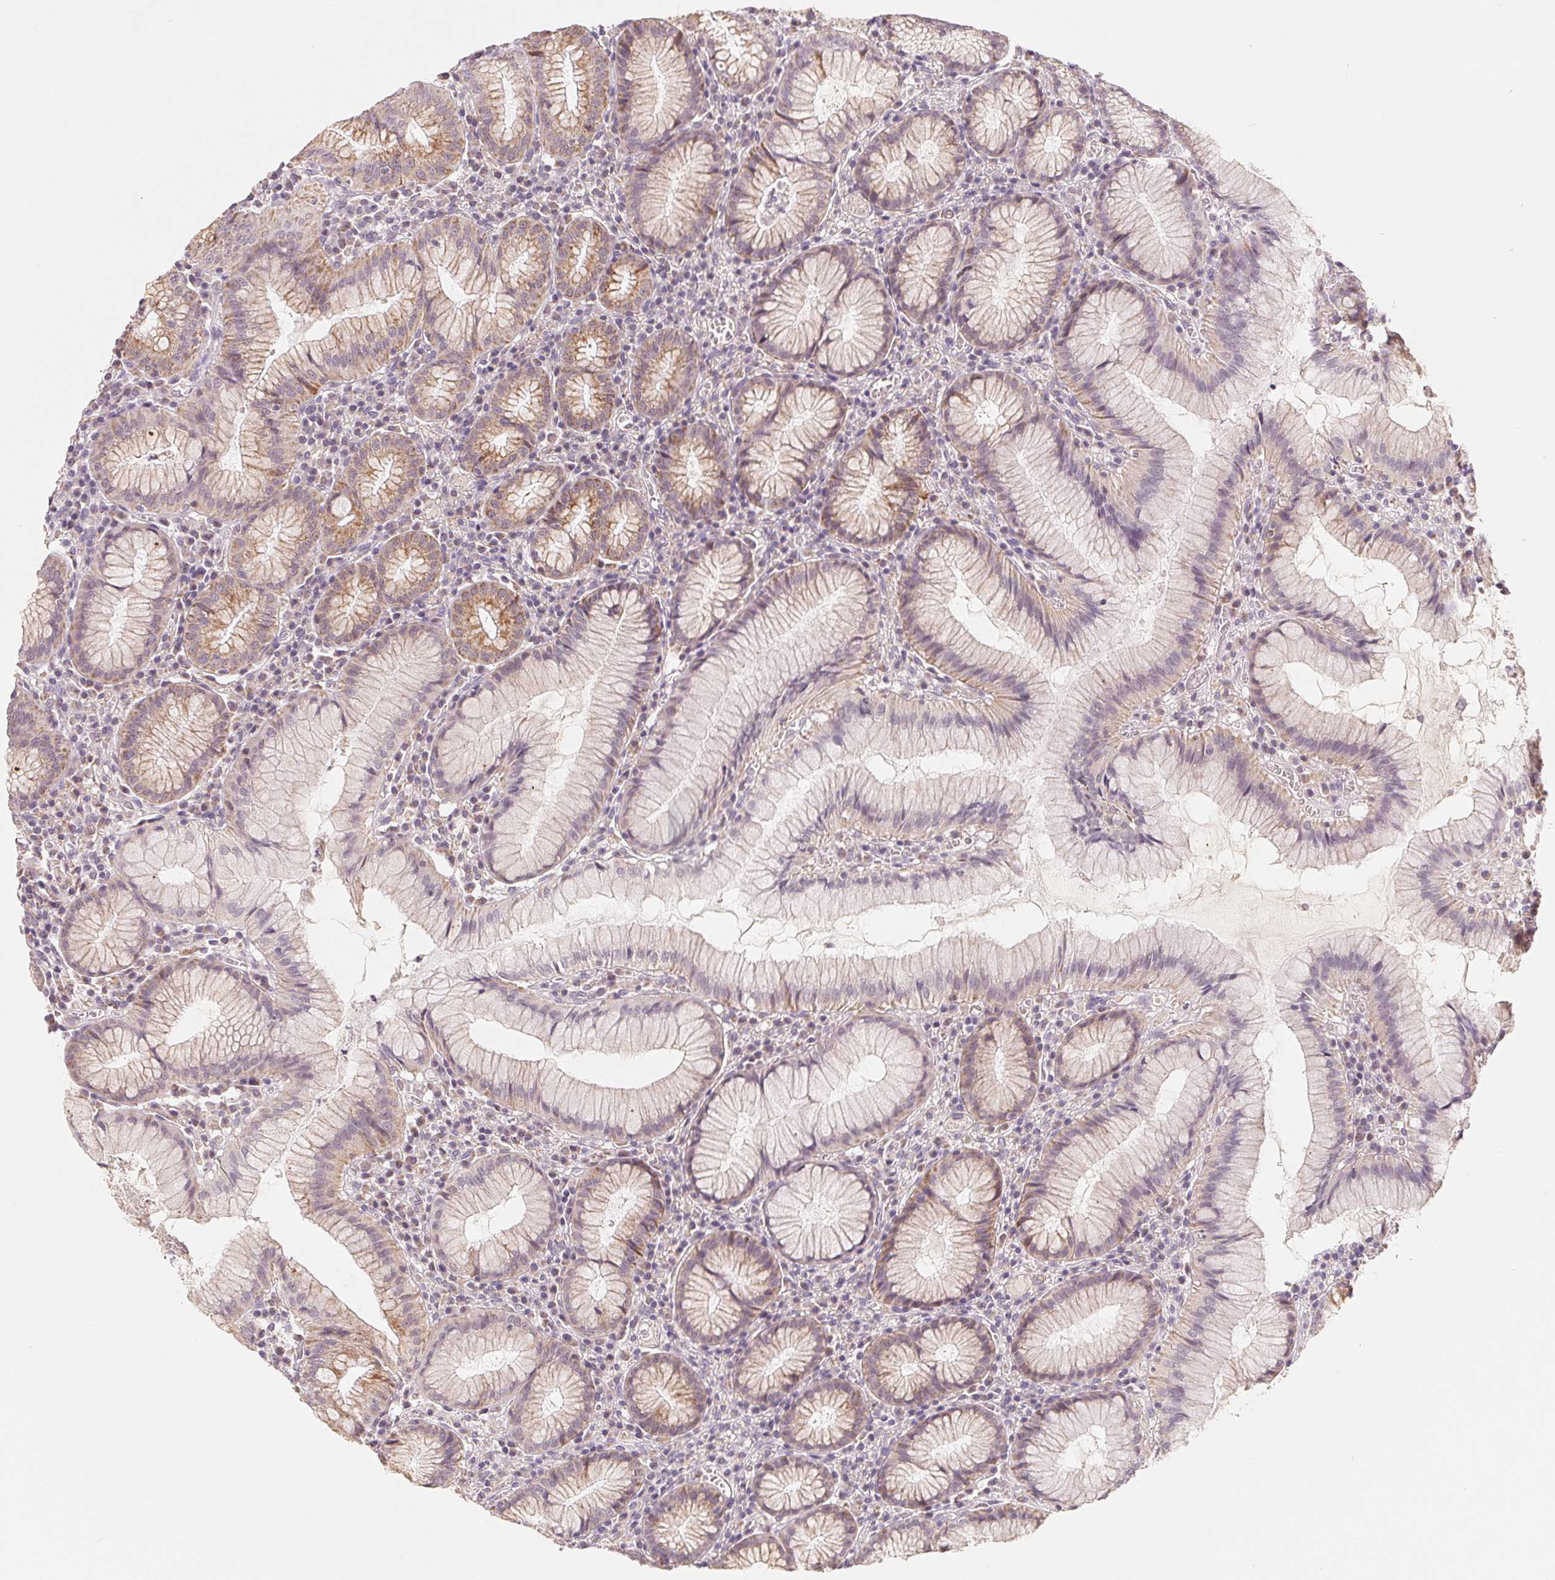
{"staining": {"intensity": "moderate", "quantity": "25%-75%", "location": "cytoplasmic/membranous"}, "tissue": "stomach", "cell_type": "Glandular cells", "image_type": "normal", "snomed": [{"axis": "morphology", "description": "Normal tissue, NOS"}, {"axis": "topography", "description": "Stomach"}], "caption": "Benign stomach demonstrates moderate cytoplasmic/membranous positivity in about 25%-75% of glandular cells.", "gene": "GHITM", "patient": {"sex": "male", "age": 55}}